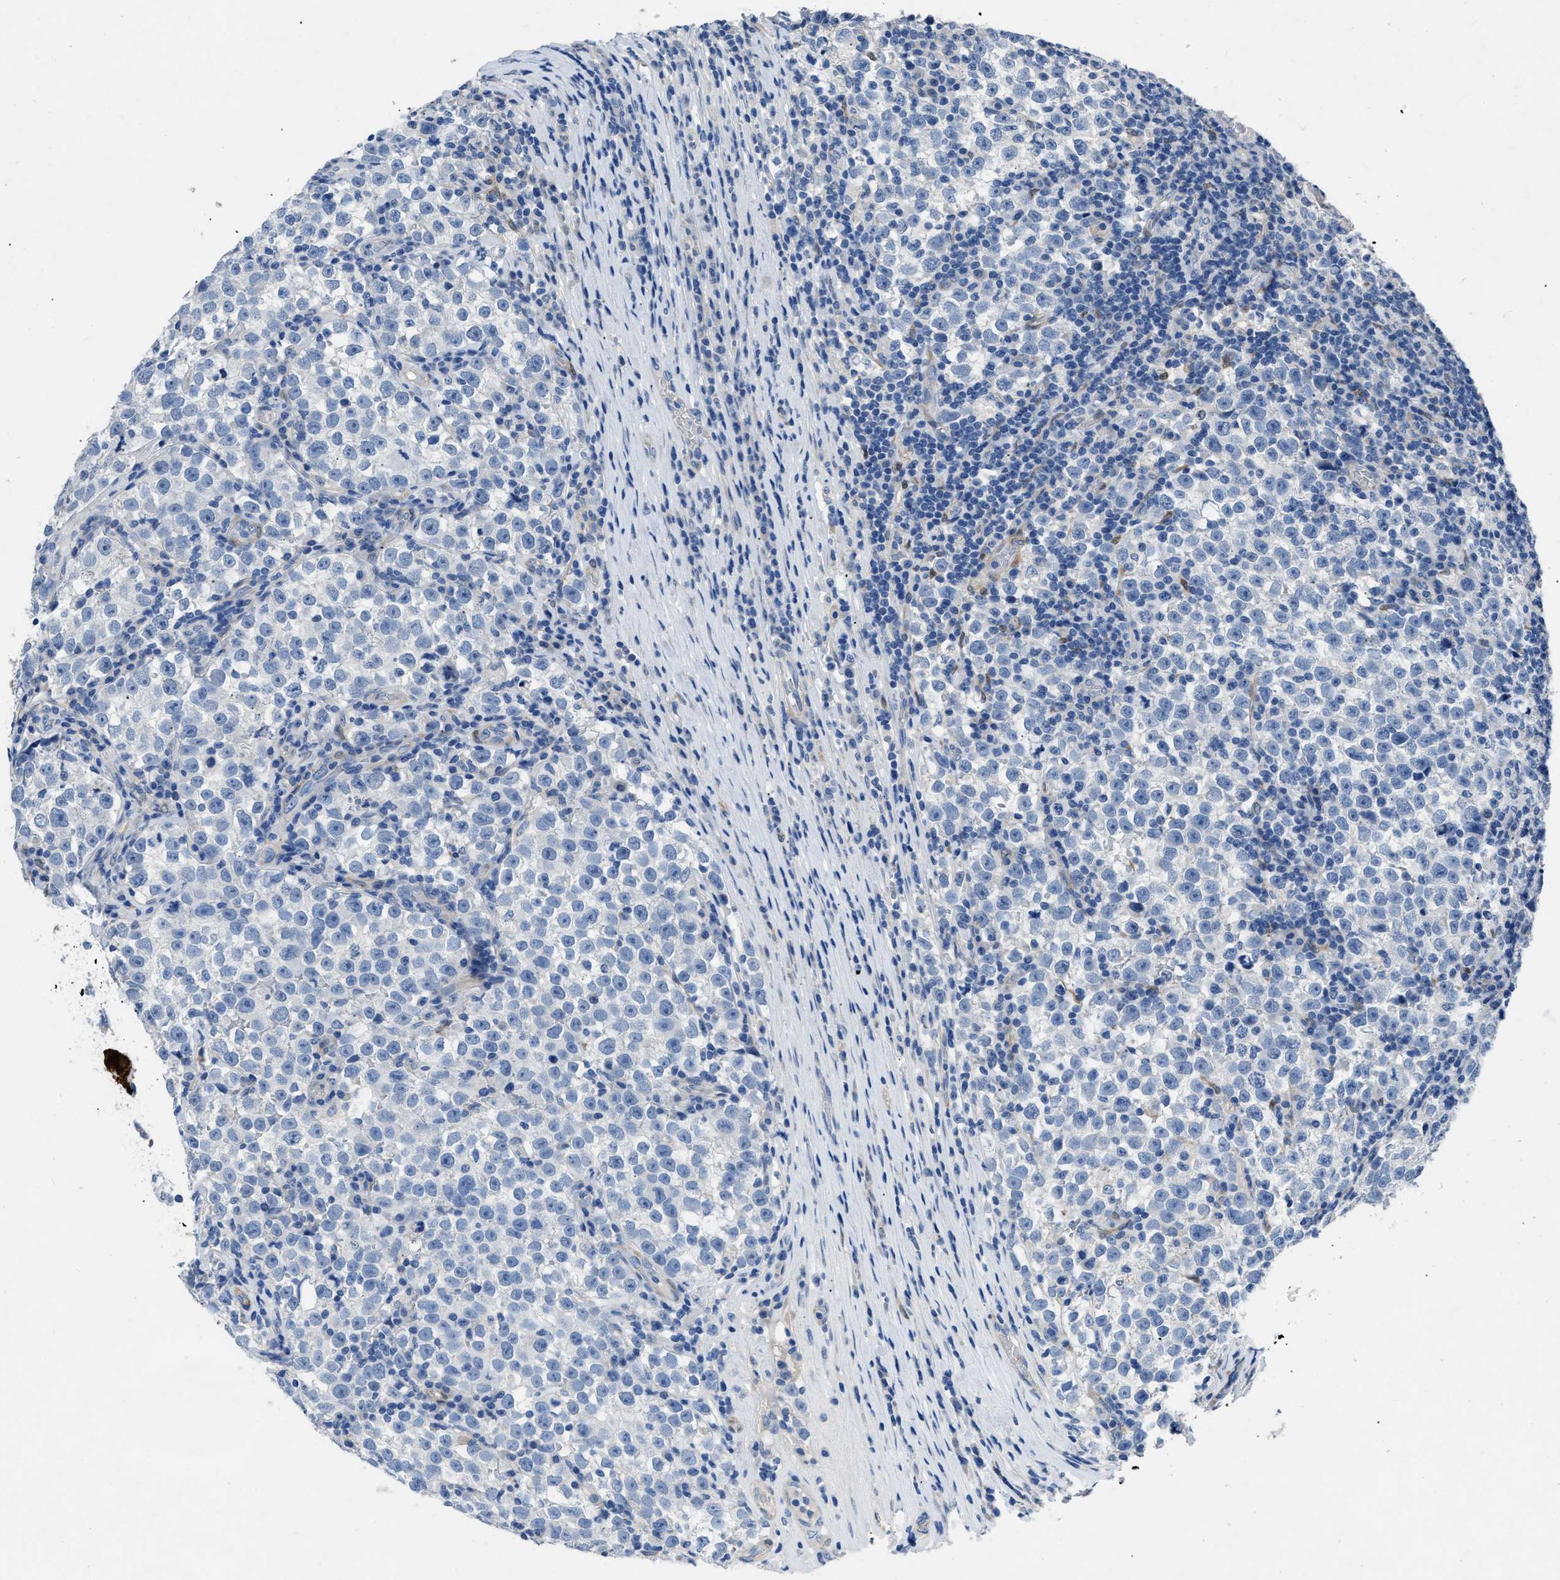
{"staining": {"intensity": "negative", "quantity": "none", "location": "none"}, "tissue": "testis cancer", "cell_type": "Tumor cells", "image_type": "cancer", "snomed": [{"axis": "morphology", "description": "Normal tissue, NOS"}, {"axis": "morphology", "description": "Seminoma, NOS"}, {"axis": "topography", "description": "Testis"}], "caption": "Tumor cells show no significant protein expression in testis seminoma.", "gene": "RBP1", "patient": {"sex": "male", "age": 43}}